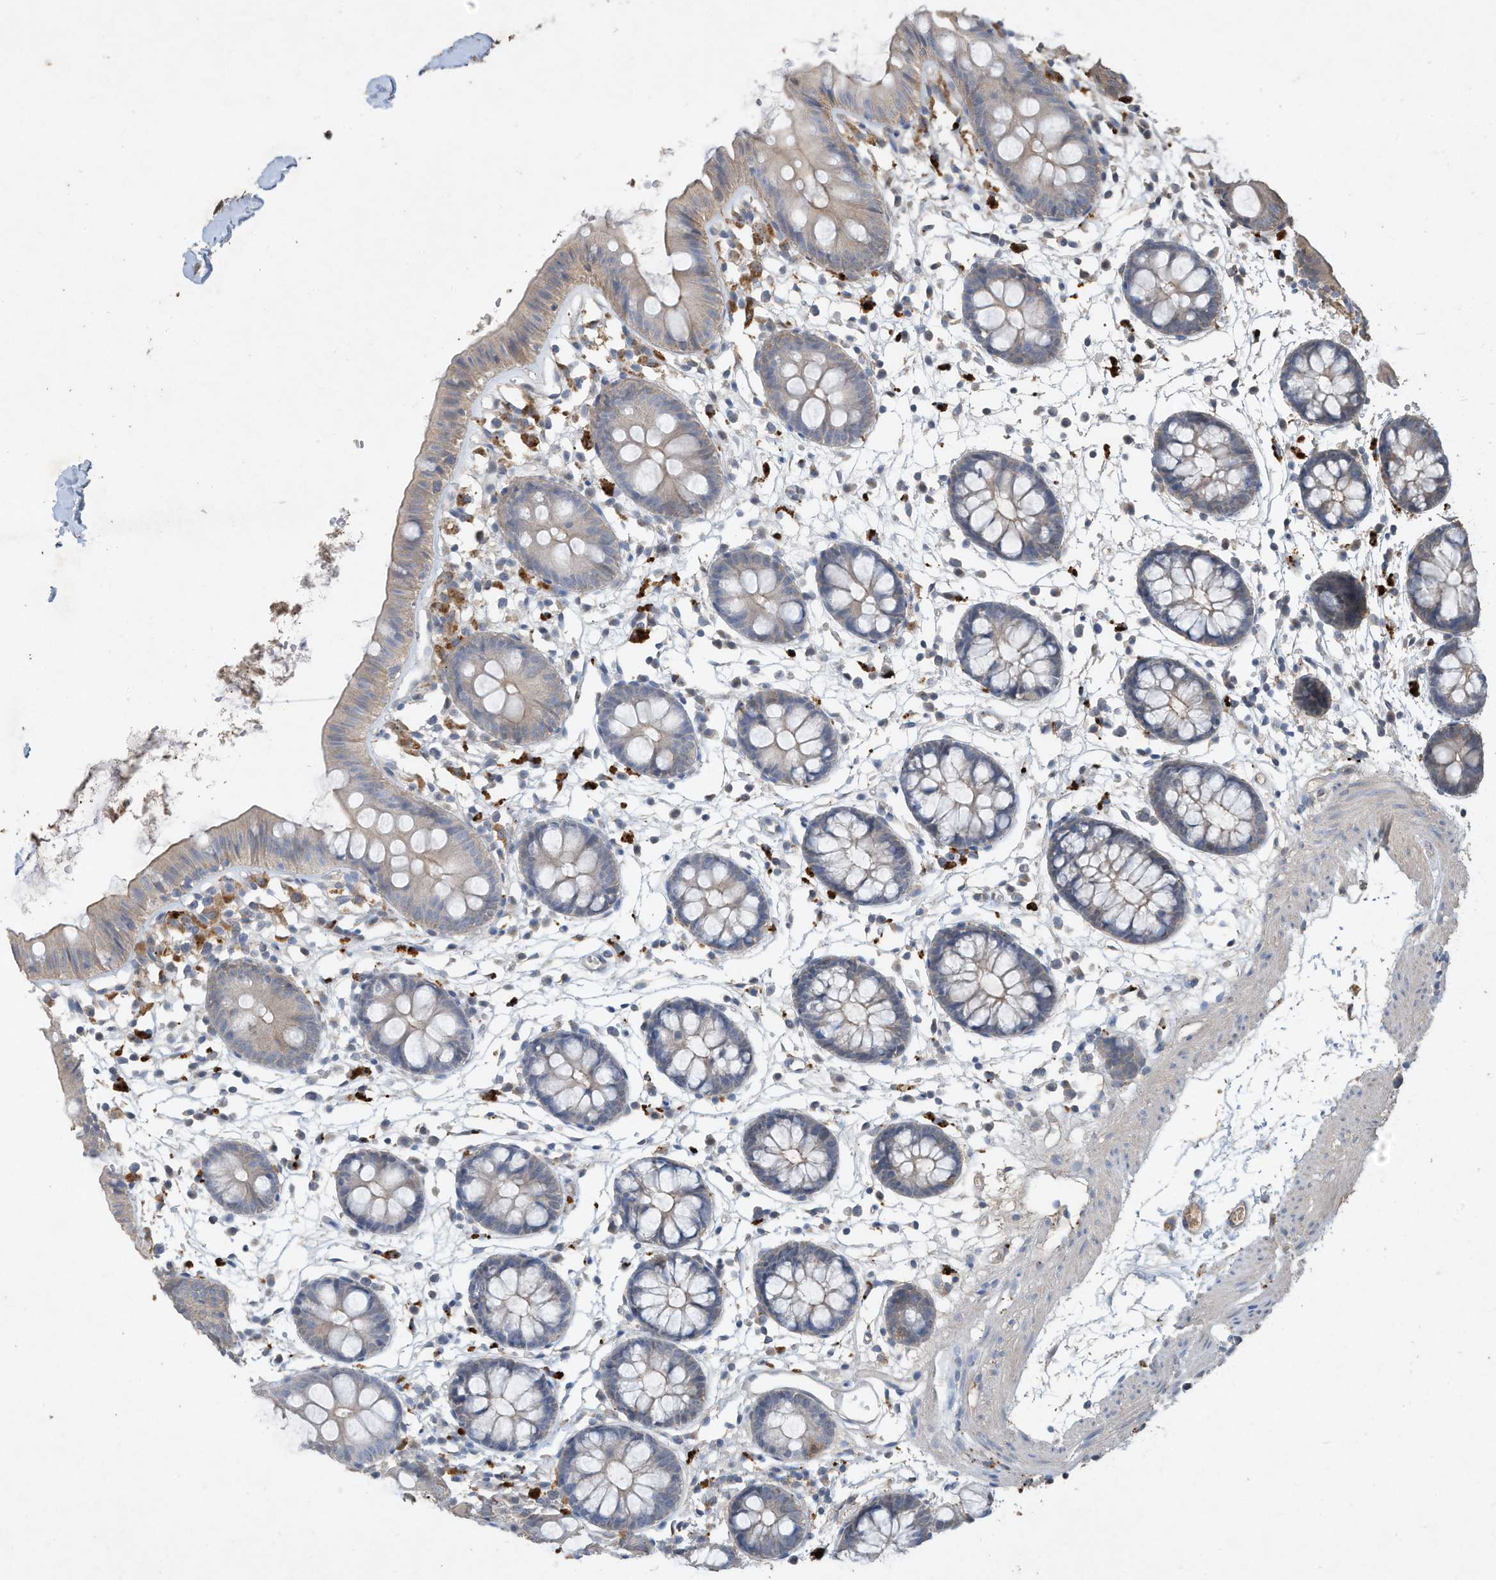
{"staining": {"intensity": "weak", "quantity": ">75%", "location": "cytoplasmic/membranous"}, "tissue": "colon", "cell_type": "Endothelial cells", "image_type": "normal", "snomed": [{"axis": "morphology", "description": "Normal tissue, NOS"}, {"axis": "topography", "description": "Colon"}], "caption": "This is an image of immunohistochemistry (IHC) staining of normal colon, which shows weak positivity in the cytoplasmic/membranous of endothelial cells.", "gene": "CAPN13", "patient": {"sex": "male", "age": 56}}